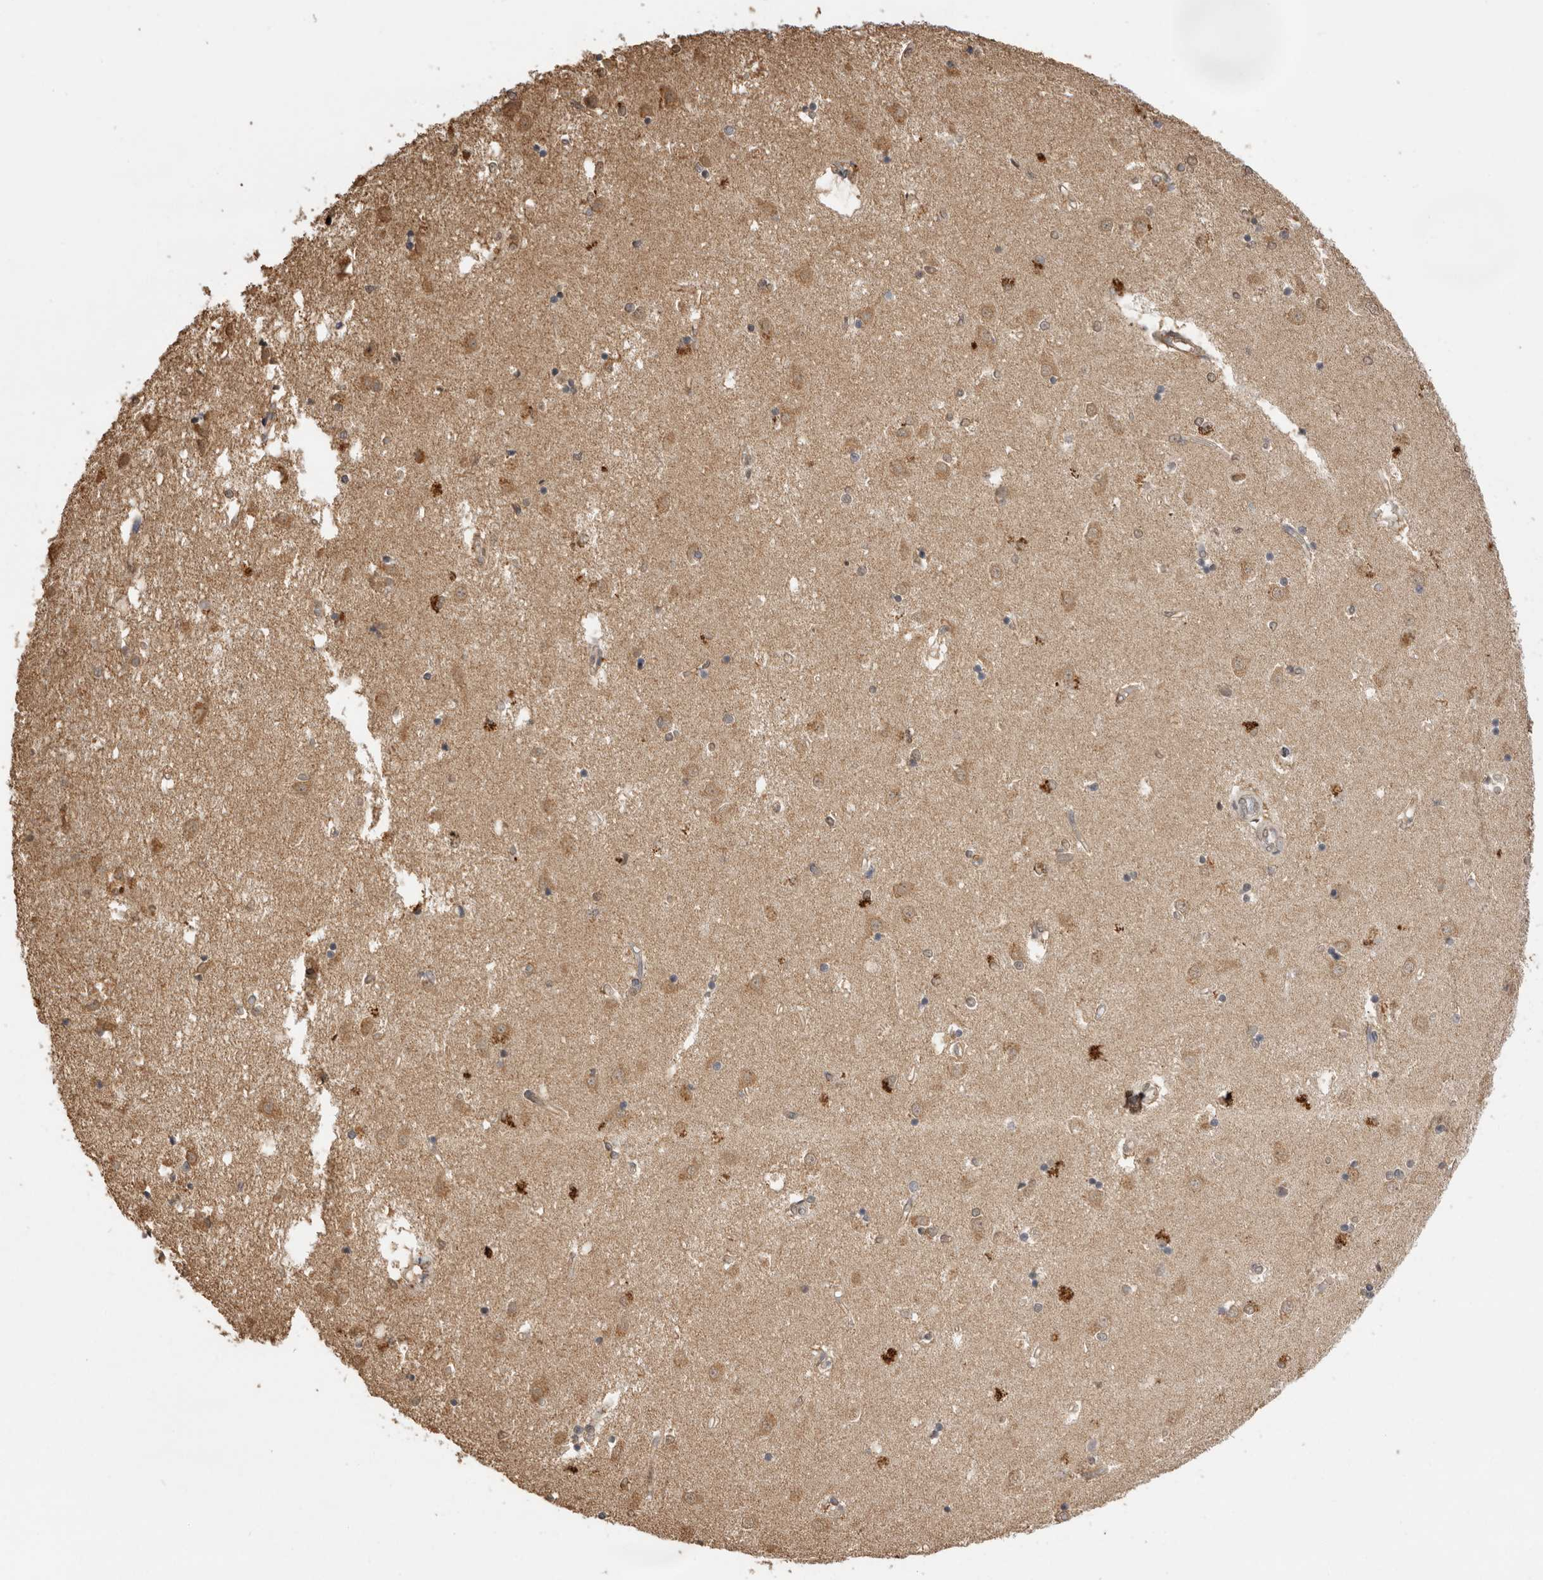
{"staining": {"intensity": "weak", "quantity": "25%-75%", "location": "cytoplasmic/membranous"}, "tissue": "caudate", "cell_type": "Glial cells", "image_type": "normal", "snomed": [{"axis": "morphology", "description": "Normal tissue, NOS"}, {"axis": "topography", "description": "Lateral ventricle wall"}], "caption": "Immunohistochemical staining of normal caudate reveals weak cytoplasmic/membranous protein expression in approximately 25%-75% of glial cells.", "gene": "JAG2", "patient": {"sex": "male", "age": 45}}